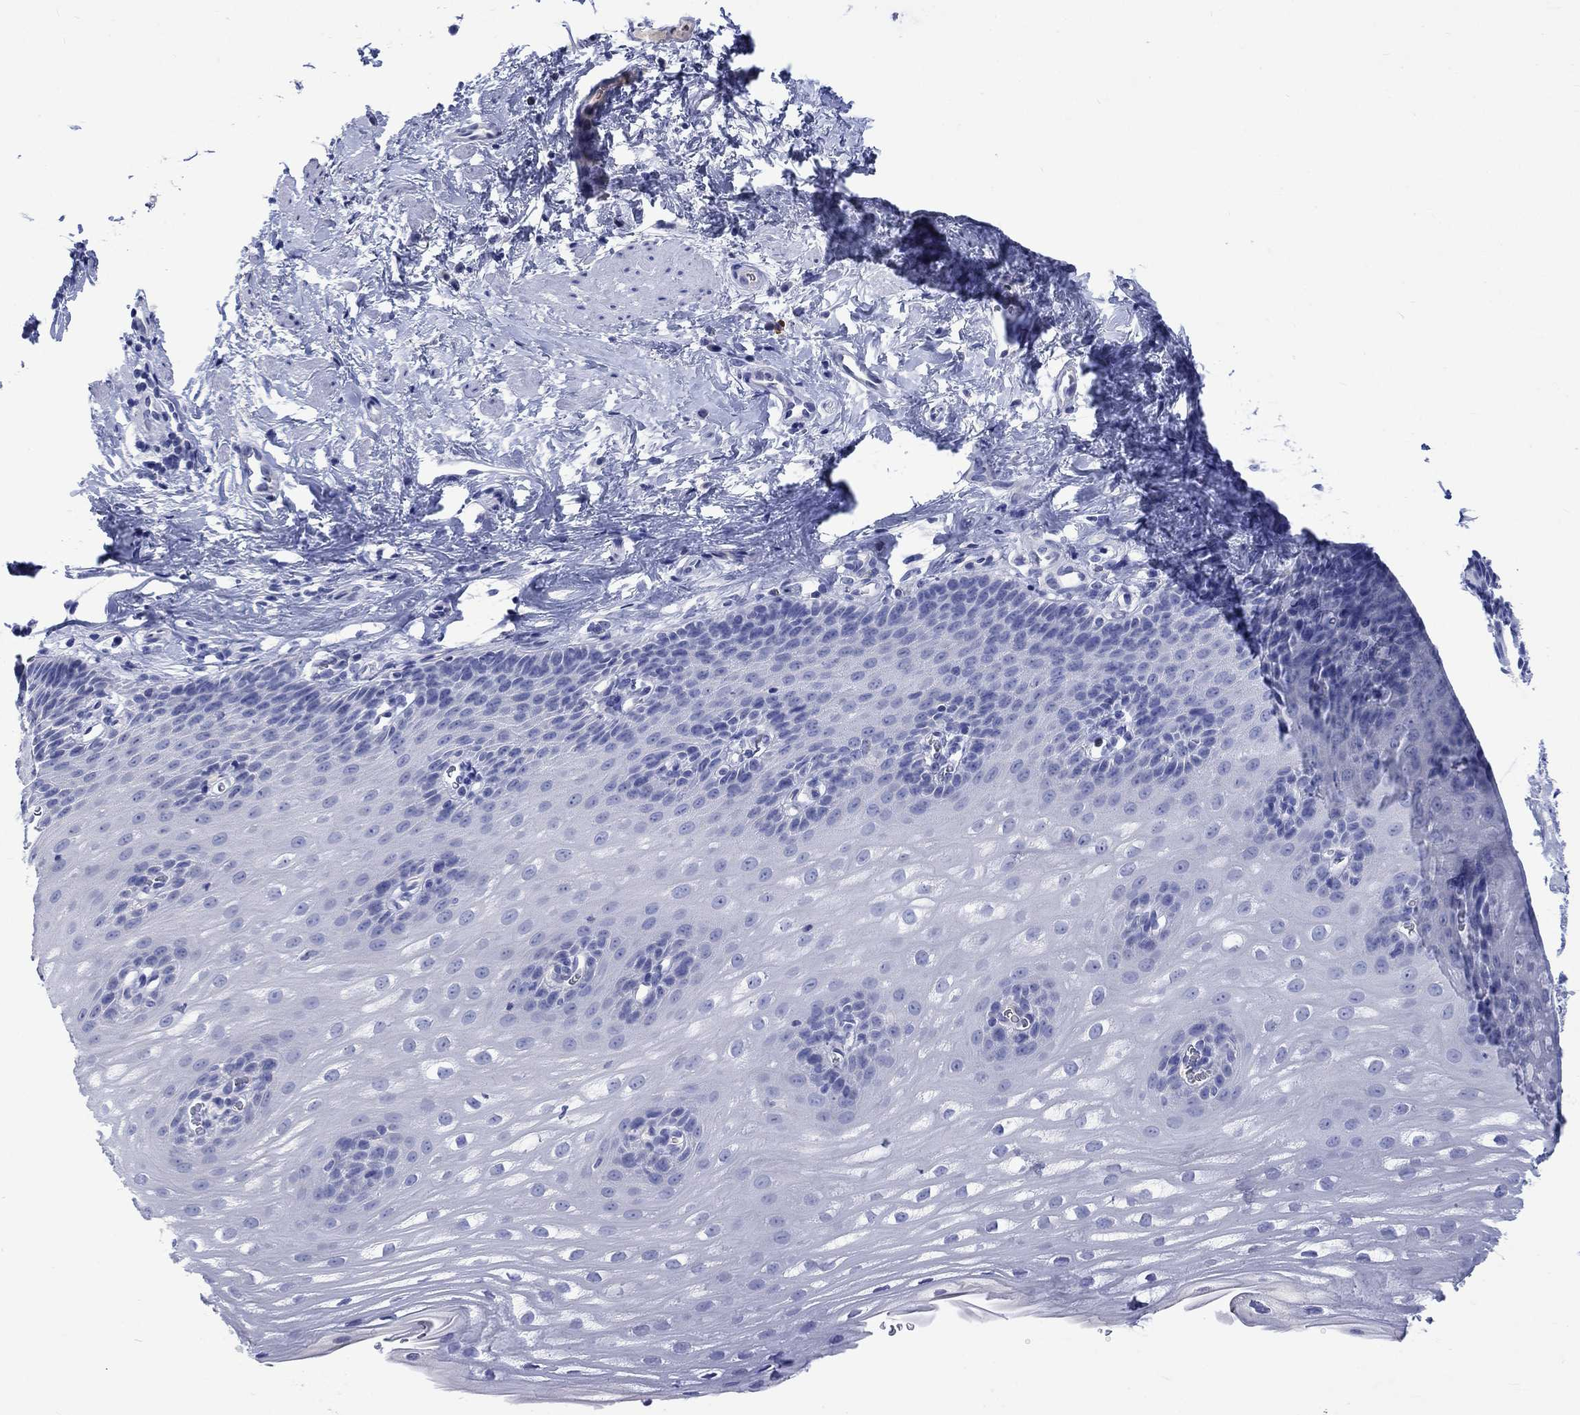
{"staining": {"intensity": "negative", "quantity": "none", "location": "none"}, "tissue": "esophagus", "cell_type": "Squamous epithelial cells", "image_type": "normal", "snomed": [{"axis": "morphology", "description": "Normal tissue, NOS"}, {"axis": "topography", "description": "Esophagus"}], "caption": "Immunohistochemistry (IHC) of benign esophagus reveals no positivity in squamous epithelial cells.", "gene": "CACNG3", "patient": {"sex": "male", "age": 64}}